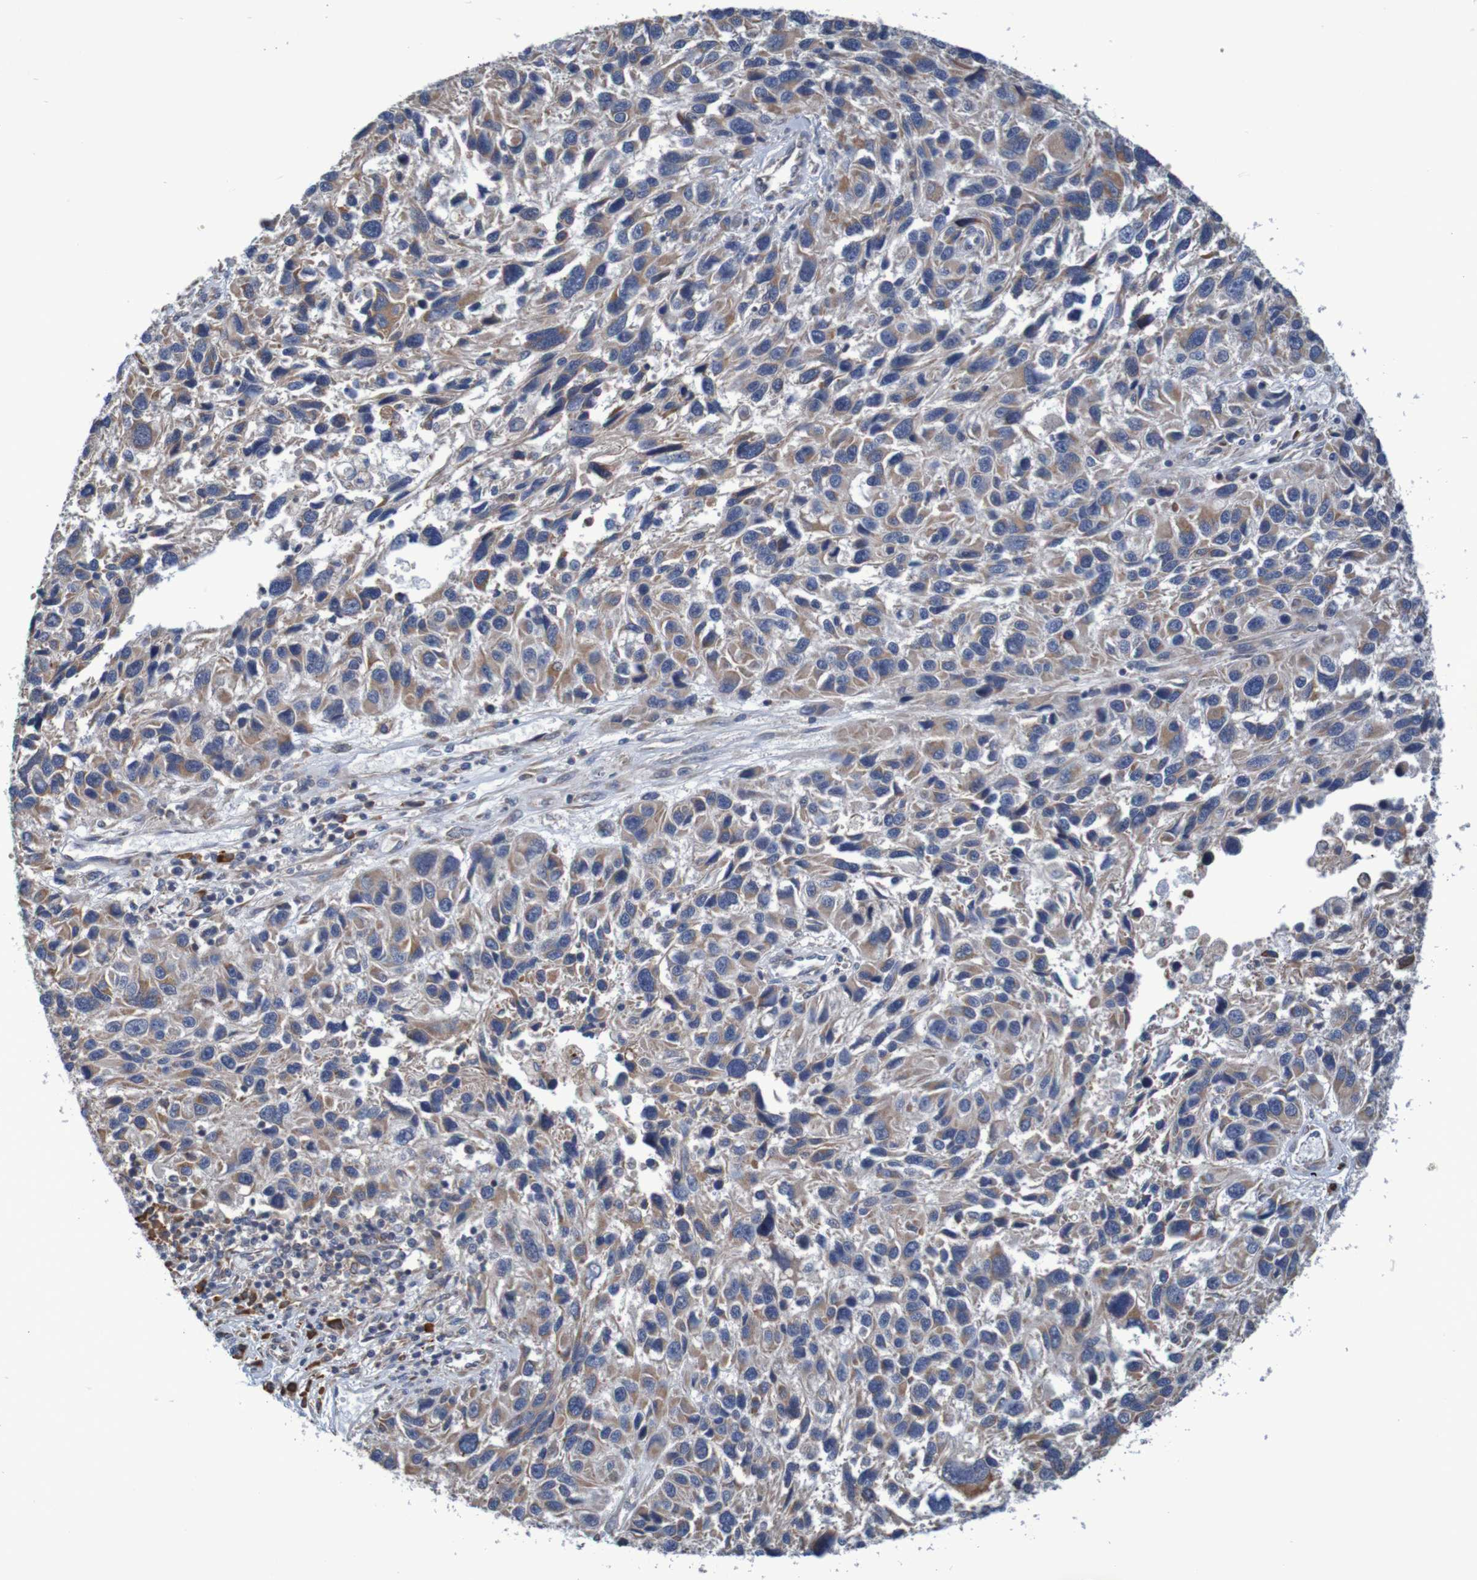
{"staining": {"intensity": "weak", "quantity": ">75%", "location": "cytoplasmic/membranous"}, "tissue": "melanoma", "cell_type": "Tumor cells", "image_type": "cancer", "snomed": [{"axis": "morphology", "description": "Malignant melanoma, NOS"}, {"axis": "topography", "description": "Skin"}], "caption": "Melanoma stained with a brown dye exhibits weak cytoplasmic/membranous positive expression in approximately >75% of tumor cells.", "gene": "CLDN18", "patient": {"sex": "male", "age": 53}}